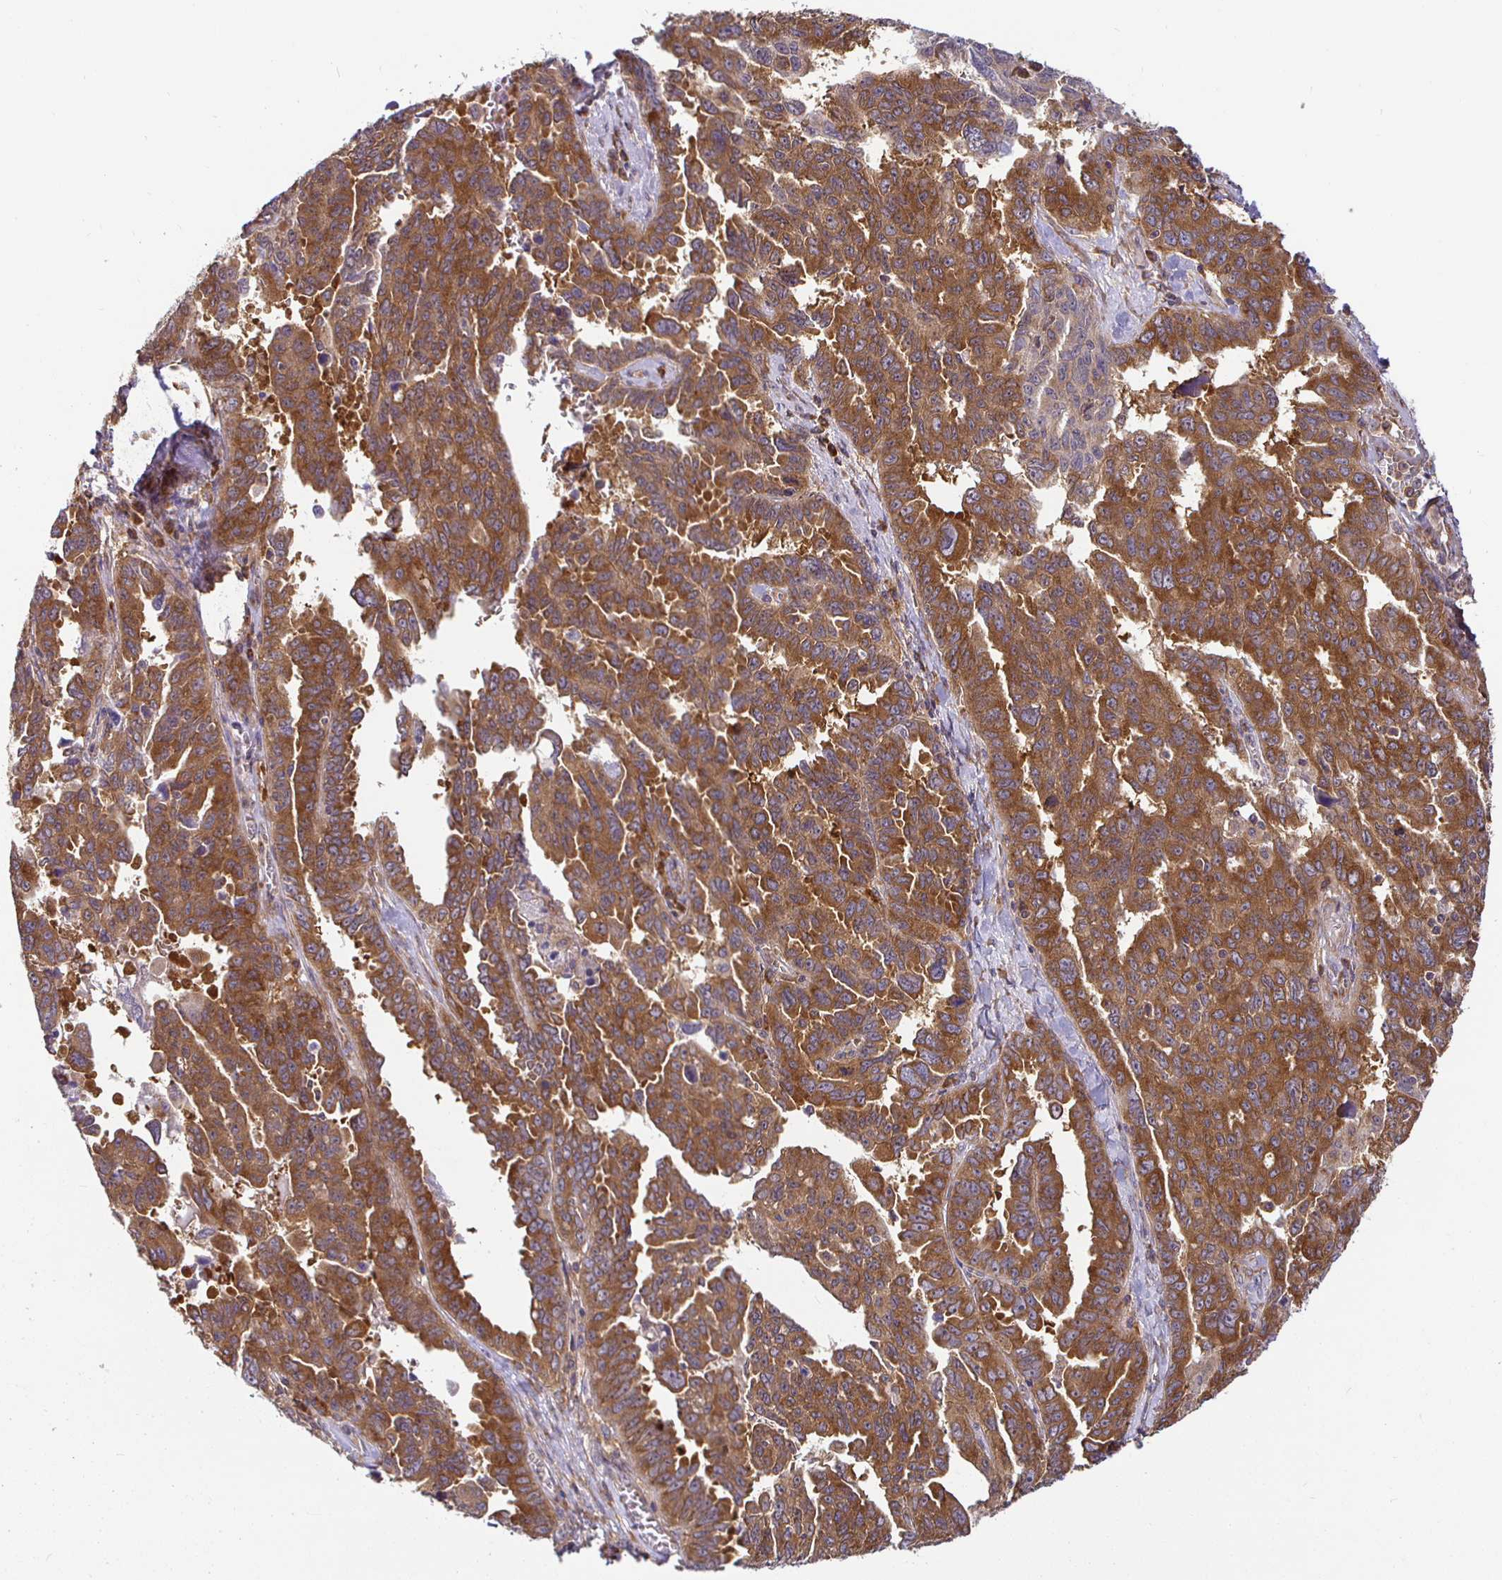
{"staining": {"intensity": "strong", "quantity": ">75%", "location": "cytoplasmic/membranous"}, "tissue": "ovarian cancer", "cell_type": "Tumor cells", "image_type": "cancer", "snomed": [{"axis": "morphology", "description": "Adenocarcinoma, NOS"}, {"axis": "morphology", "description": "Carcinoma, endometroid"}, {"axis": "topography", "description": "Ovary"}], "caption": "Protein staining demonstrates strong cytoplasmic/membranous staining in approximately >75% of tumor cells in ovarian cancer.", "gene": "IRAK1", "patient": {"sex": "female", "age": 72}}